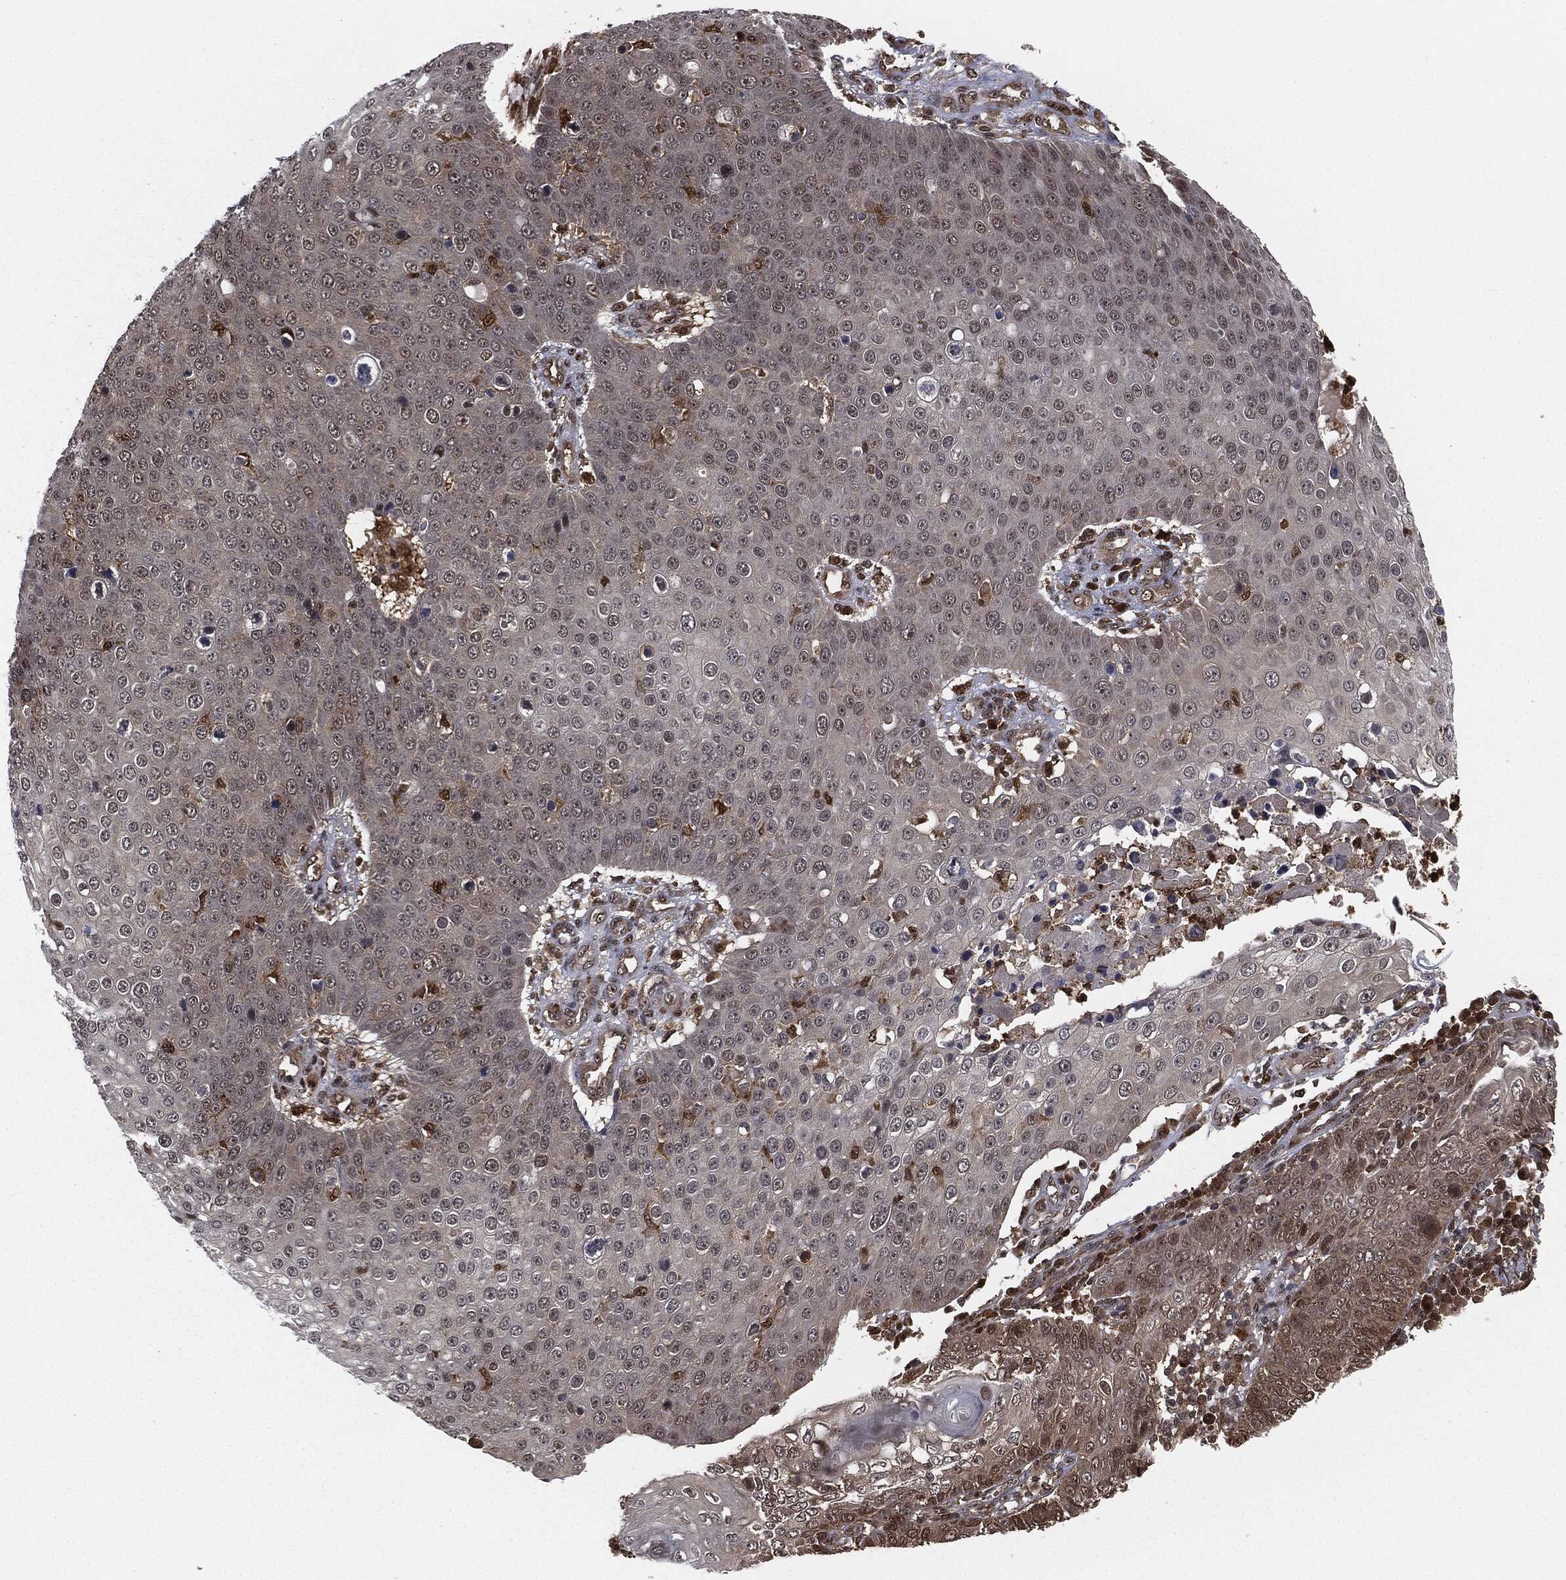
{"staining": {"intensity": "negative", "quantity": "none", "location": "none"}, "tissue": "skin cancer", "cell_type": "Tumor cells", "image_type": "cancer", "snomed": [{"axis": "morphology", "description": "Squamous cell carcinoma, NOS"}, {"axis": "topography", "description": "Skin"}], "caption": "Immunohistochemical staining of skin cancer reveals no significant expression in tumor cells.", "gene": "CAPRIN2", "patient": {"sex": "male", "age": 71}}